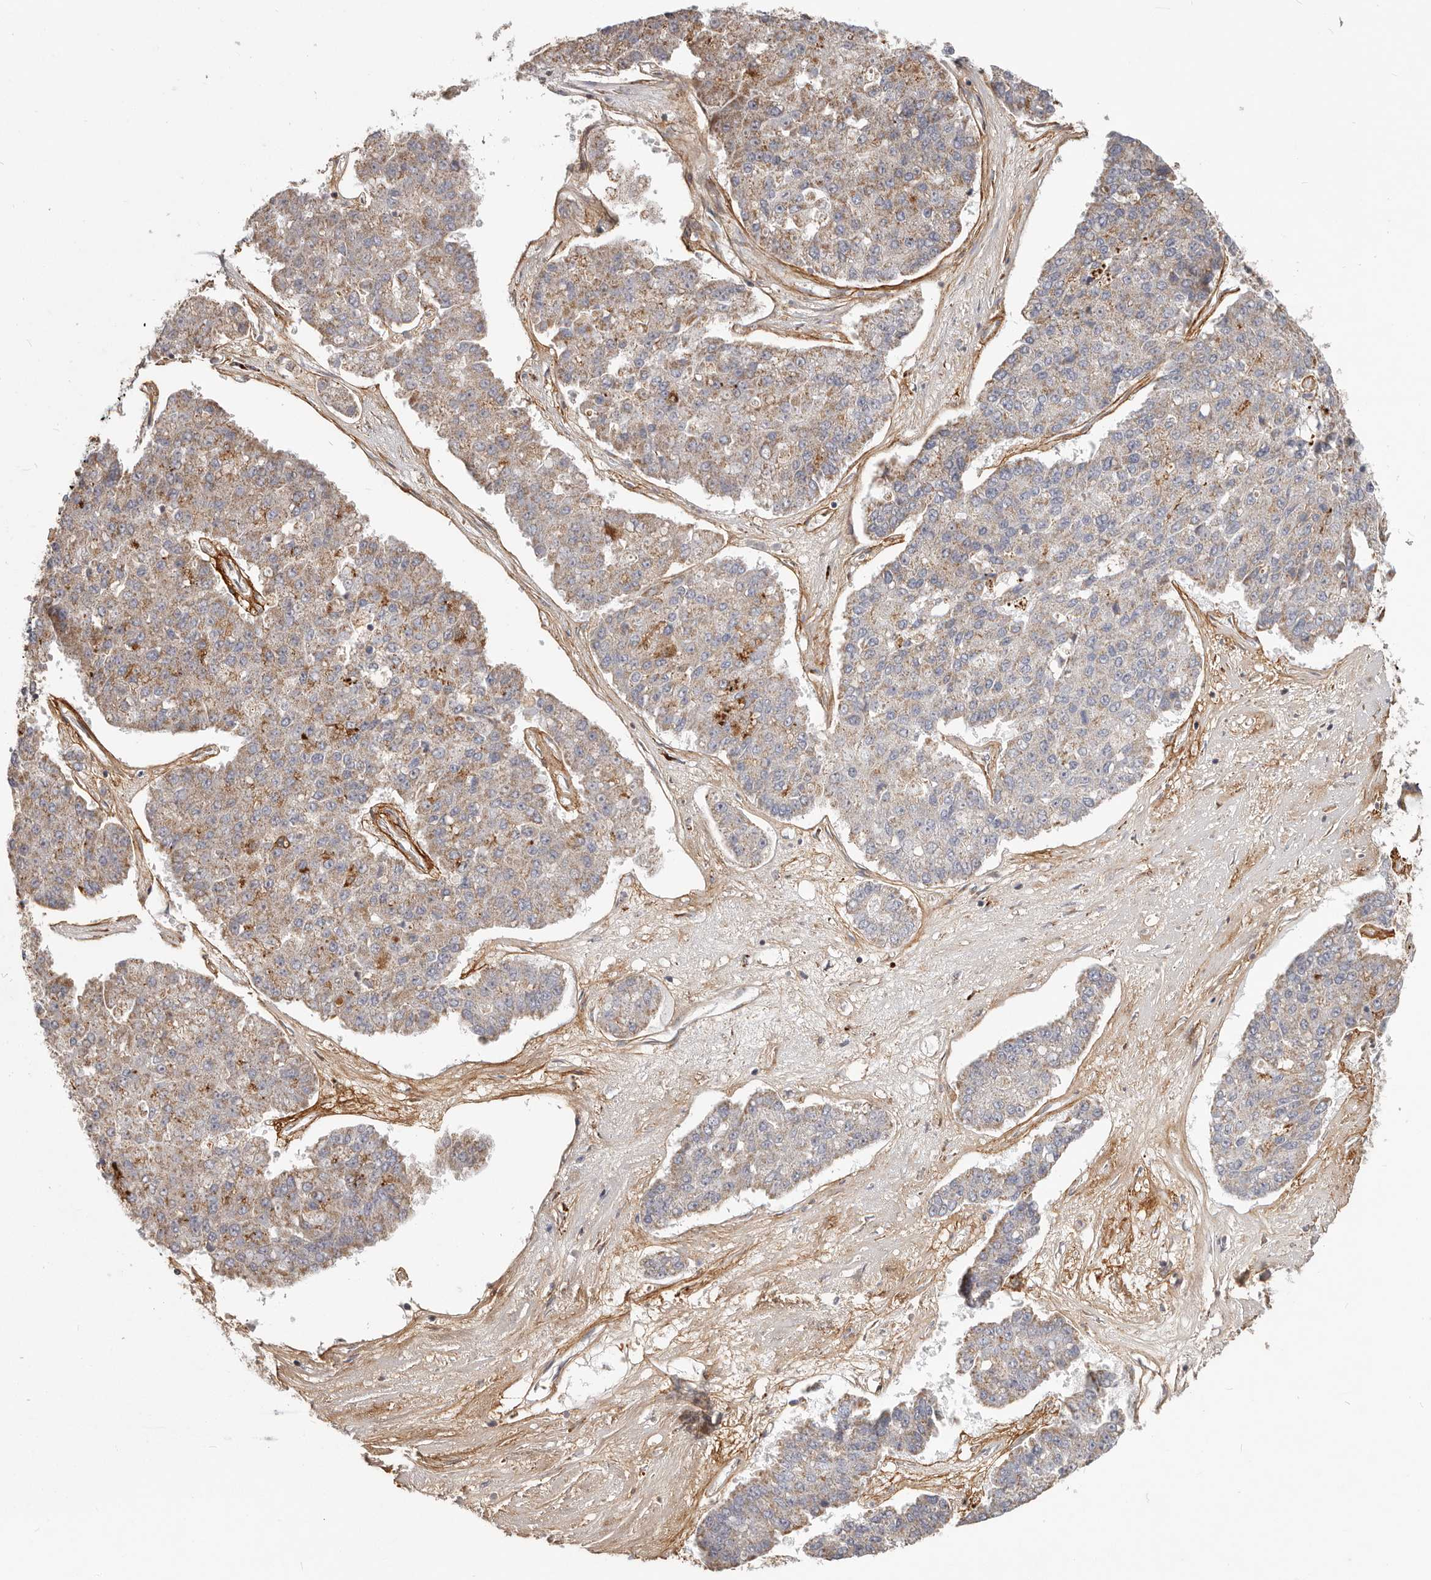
{"staining": {"intensity": "weak", "quantity": "25%-75%", "location": "cytoplasmic/membranous"}, "tissue": "pancreatic cancer", "cell_type": "Tumor cells", "image_type": "cancer", "snomed": [{"axis": "morphology", "description": "Adenocarcinoma, NOS"}, {"axis": "topography", "description": "Pancreas"}], "caption": "Pancreatic cancer stained with a protein marker reveals weak staining in tumor cells.", "gene": "MRPS10", "patient": {"sex": "male", "age": 50}}